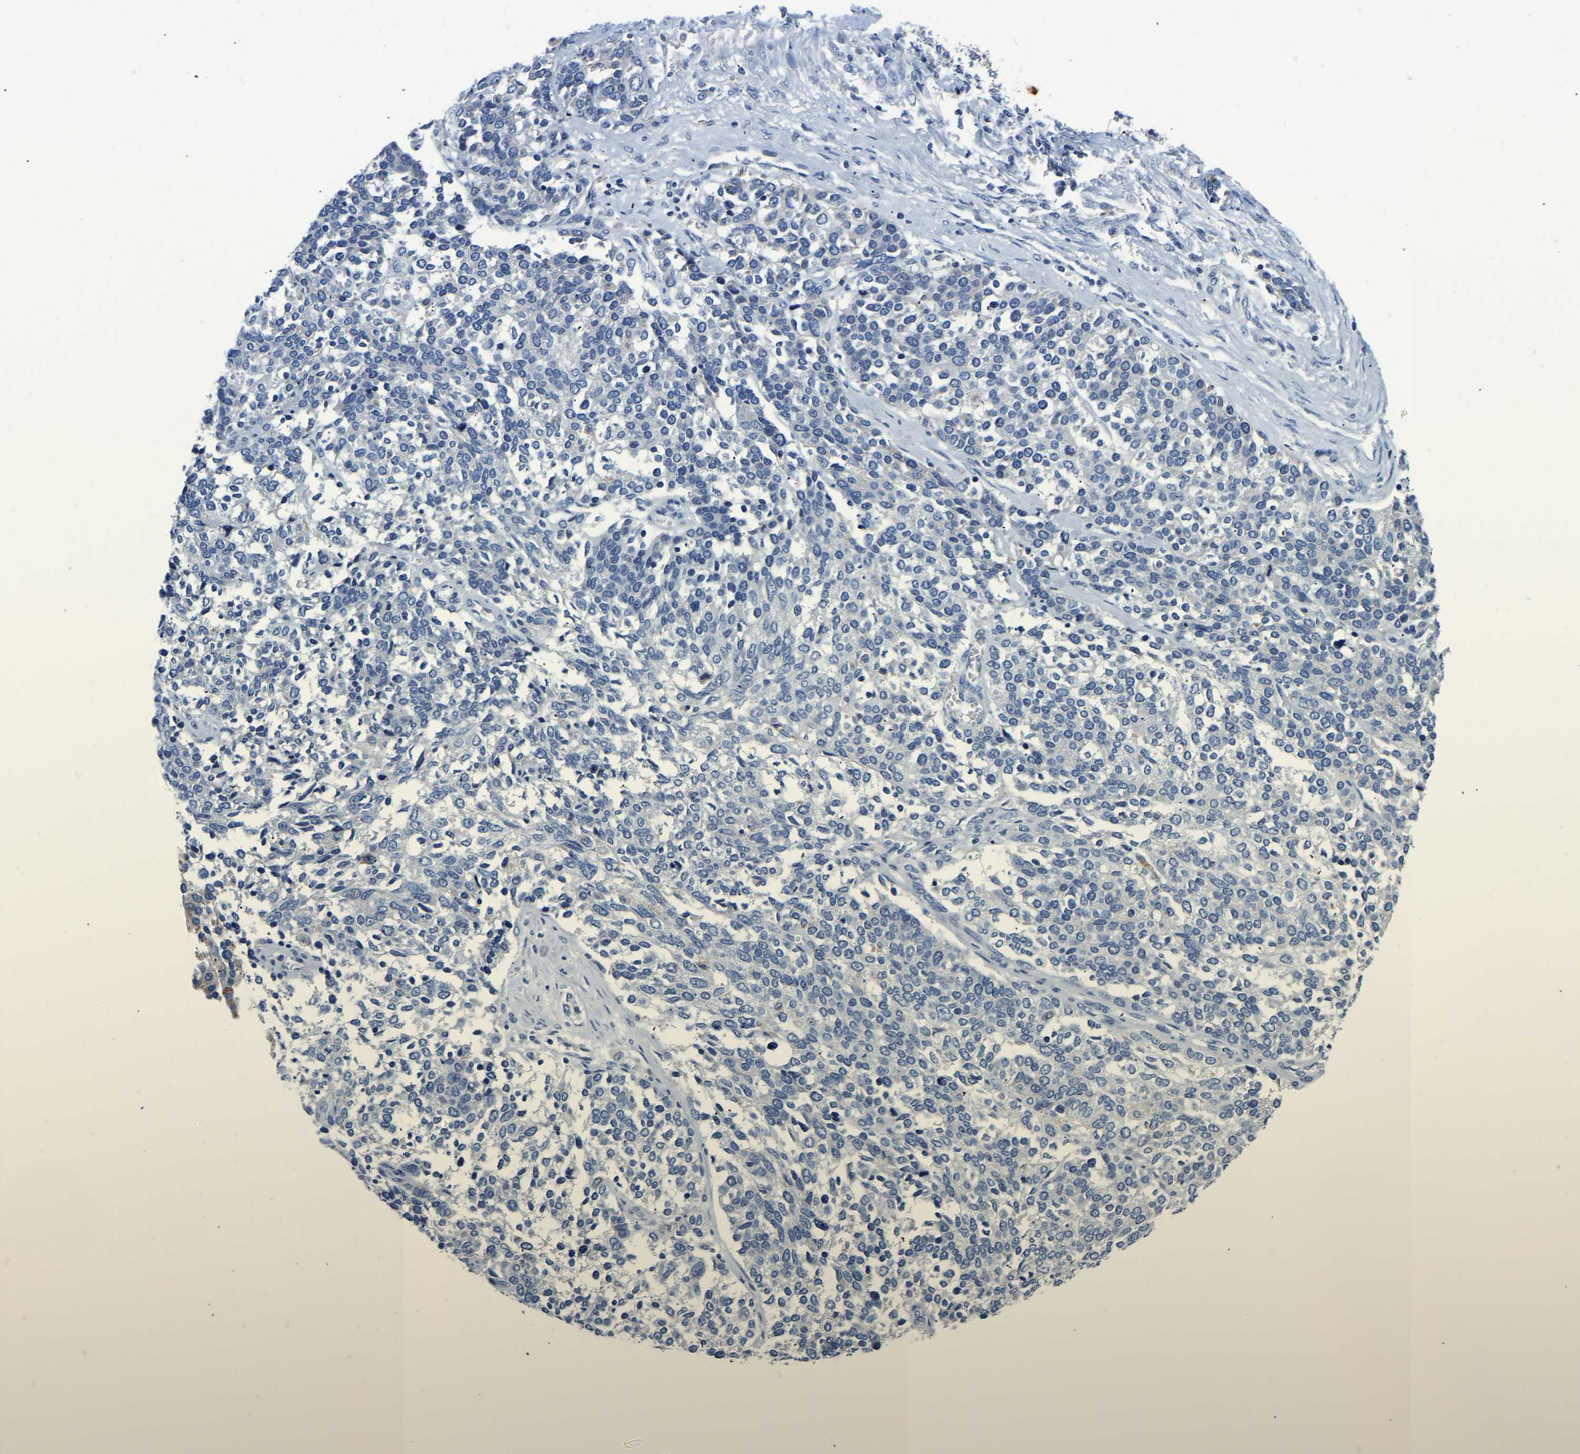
{"staining": {"intensity": "negative", "quantity": "none", "location": "none"}, "tissue": "ovarian cancer", "cell_type": "Tumor cells", "image_type": "cancer", "snomed": [{"axis": "morphology", "description": "Cystadenocarcinoma, serous, NOS"}, {"axis": "topography", "description": "Ovary"}], "caption": "A high-resolution photomicrograph shows immunohistochemistry staining of ovarian cancer, which shows no significant positivity in tumor cells.", "gene": "PCK2", "patient": {"sex": "female", "age": 44}}